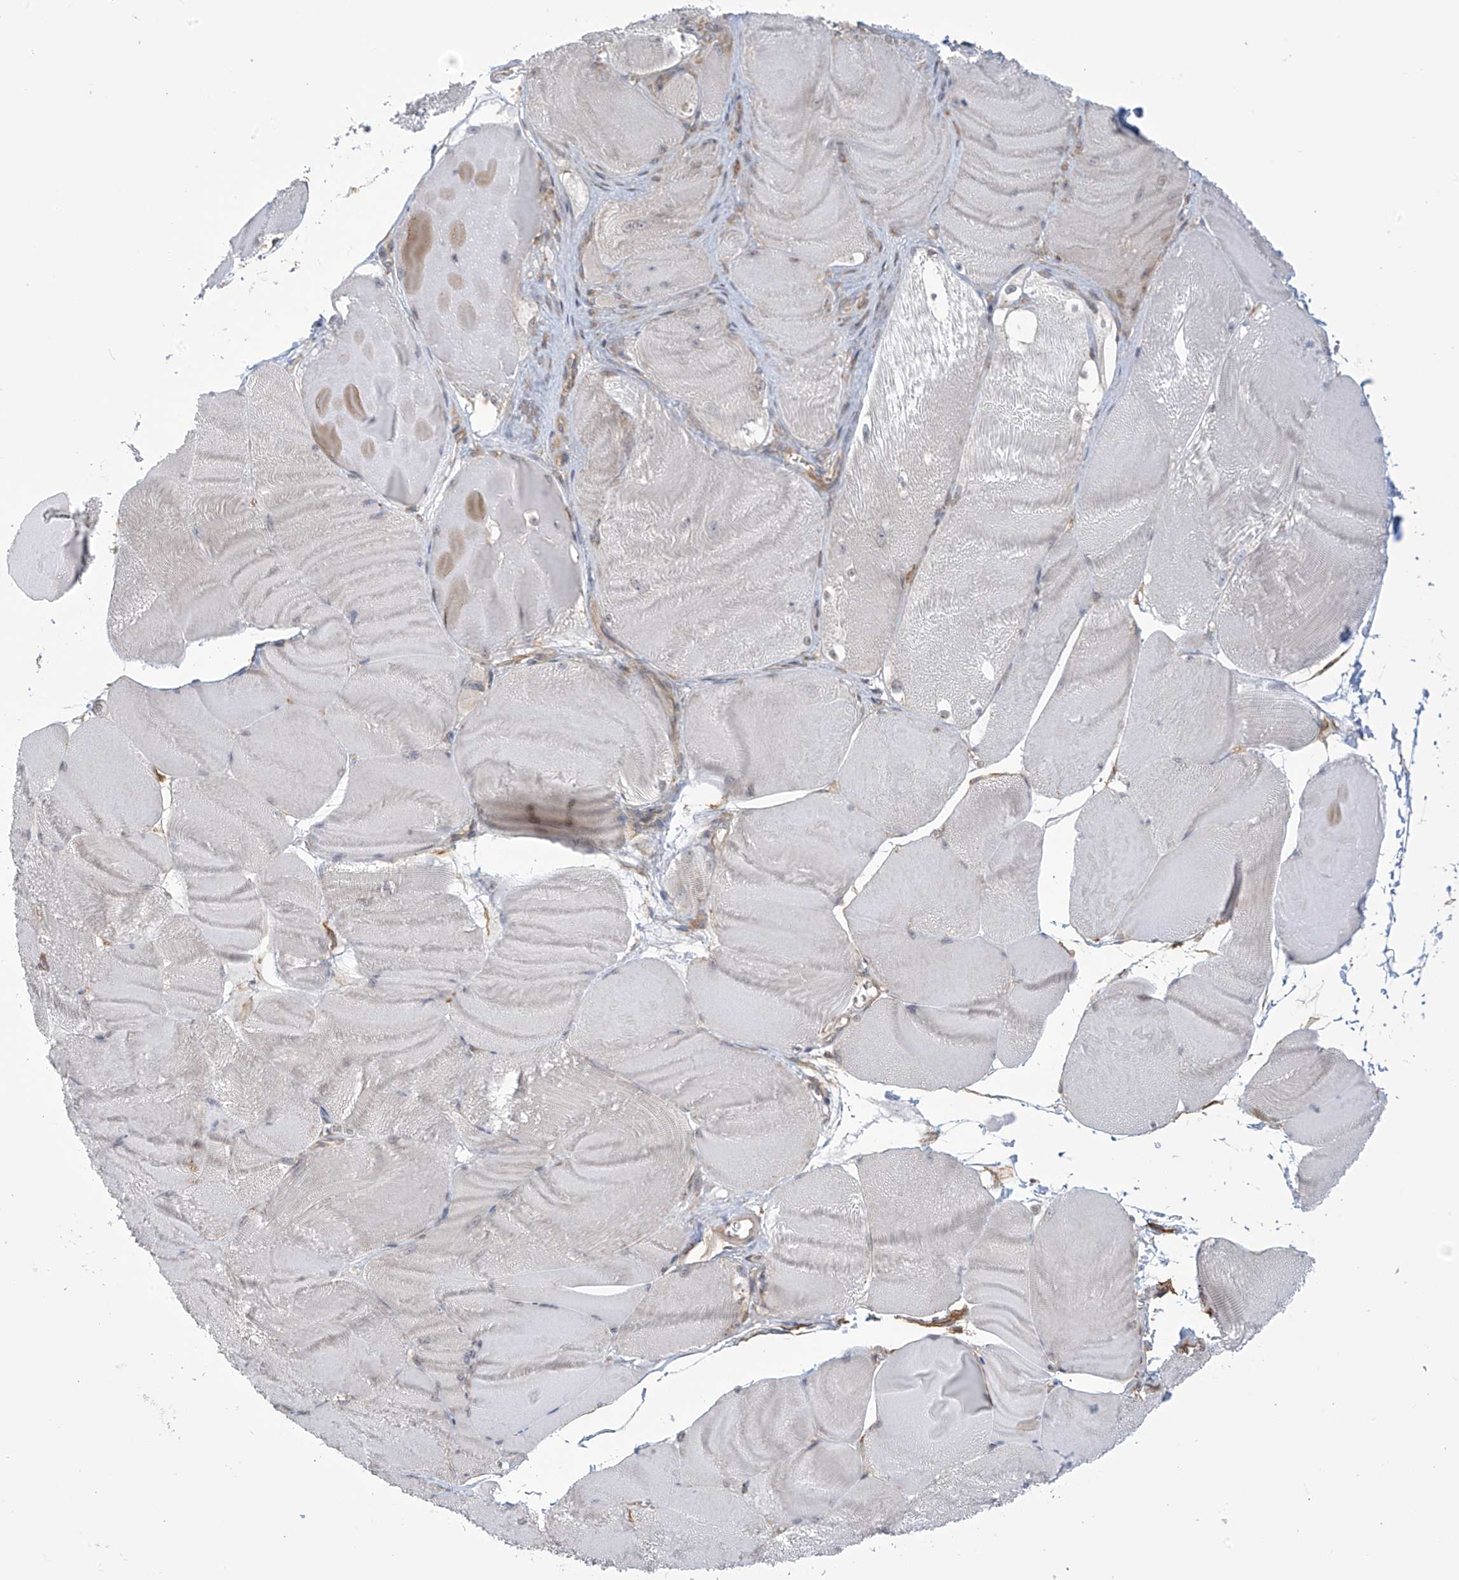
{"staining": {"intensity": "negative", "quantity": "none", "location": "none"}, "tissue": "skeletal muscle", "cell_type": "Myocytes", "image_type": "normal", "snomed": [{"axis": "morphology", "description": "Normal tissue, NOS"}, {"axis": "morphology", "description": "Basal cell carcinoma"}, {"axis": "topography", "description": "Skeletal muscle"}], "caption": "This is an IHC micrograph of normal skeletal muscle. There is no staining in myocytes.", "gene": "KIAA1522", "patient": {"sex": "female", "age": 64}}